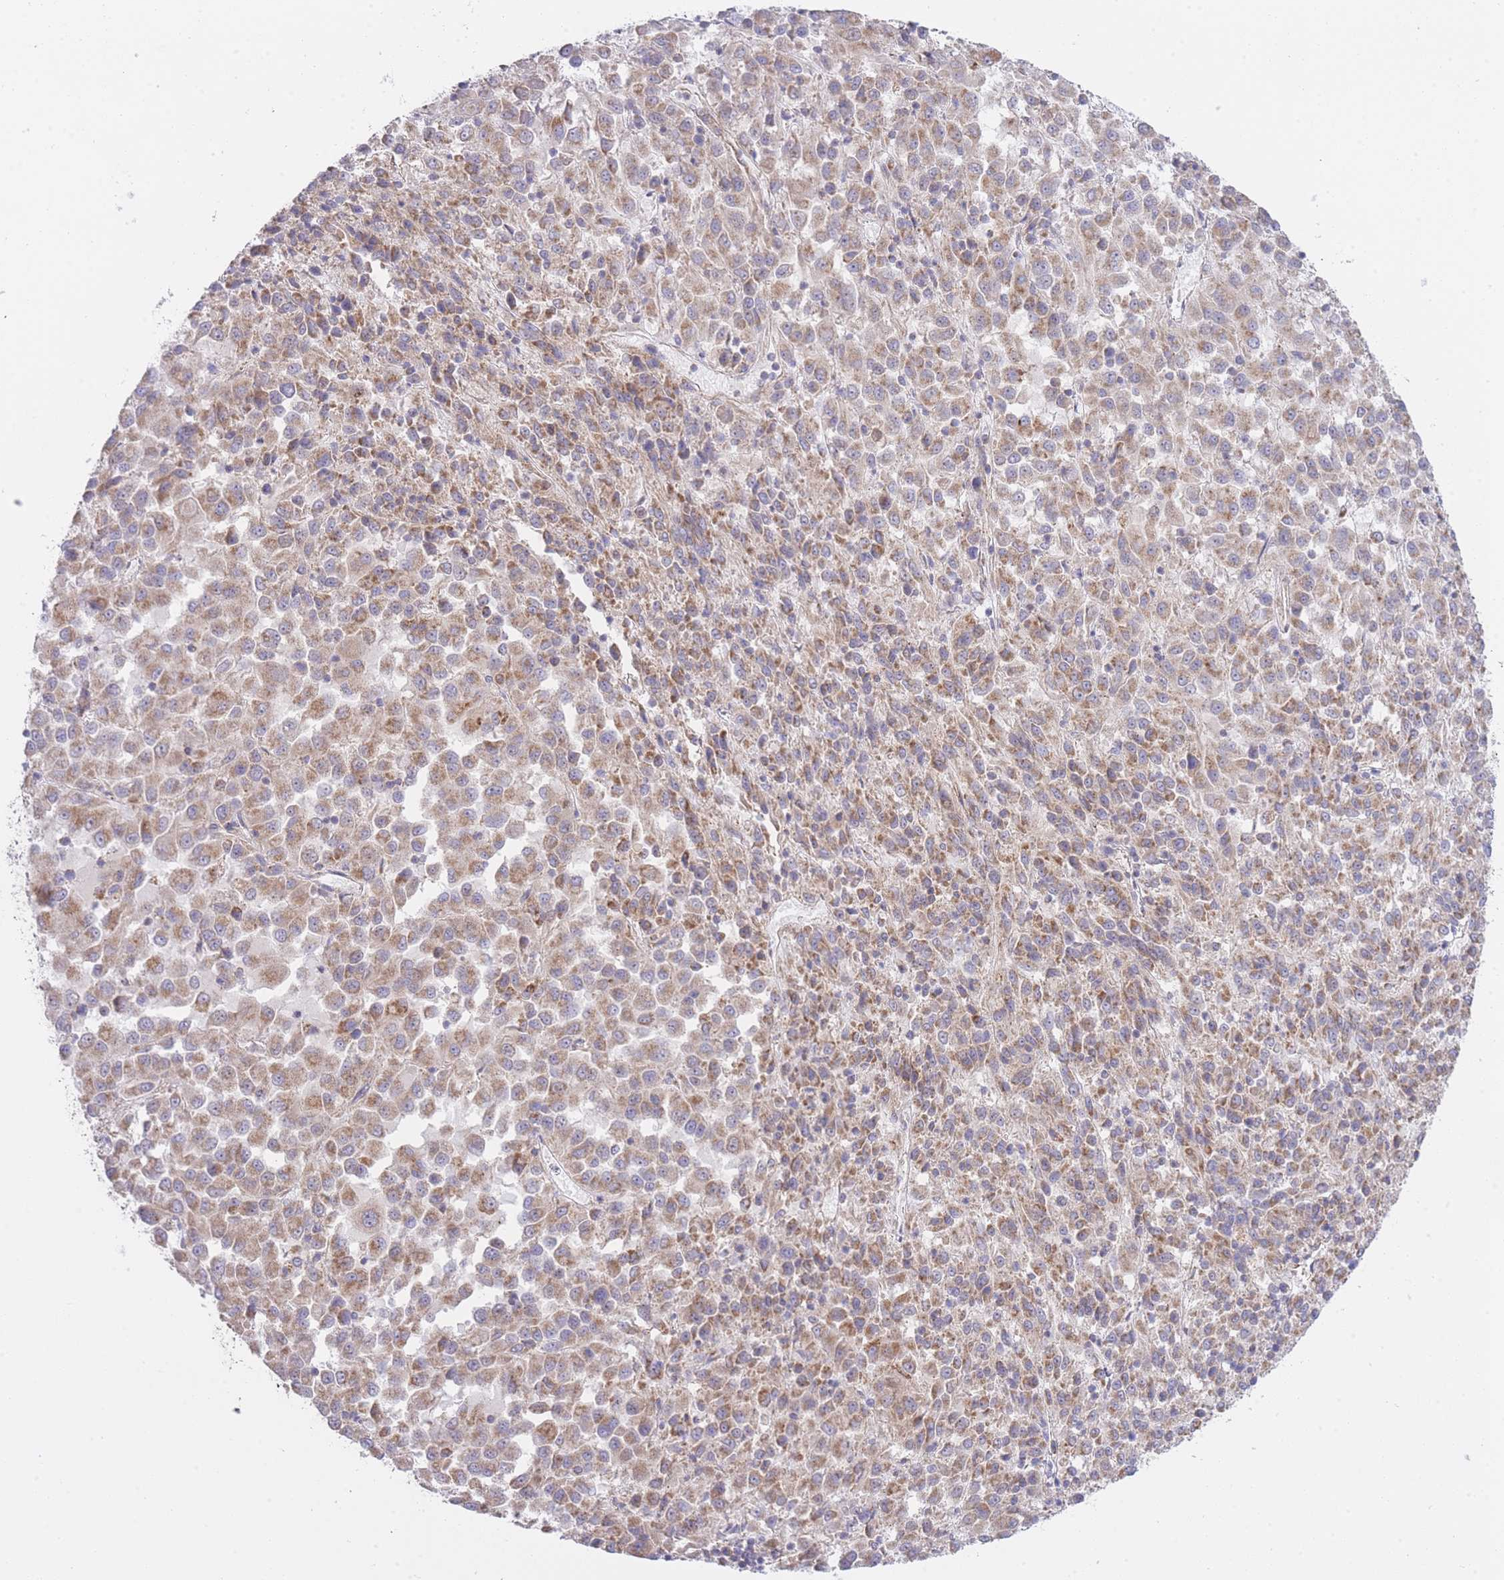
{"staining": {"intensity": "moderate", "quantity": ">75%", "location": "cytoplasmic/membranous"}, "tissue": "melanoma", "cell_type": "Tumor cells", "image_type": "cancer", "snomed": [{"axis": "morphology", "description": "Malignant melanoma, Metastatic site"}, {"axis": "topography", "description": "Lung"}], "caption": "Moderate cytoplasmic/membranous positivity is present in about >75% of tumor cells in malignant melanoma (metastatic site).", "gene": "CTBP1", "patient": {"sex": "male", "age": 64}}